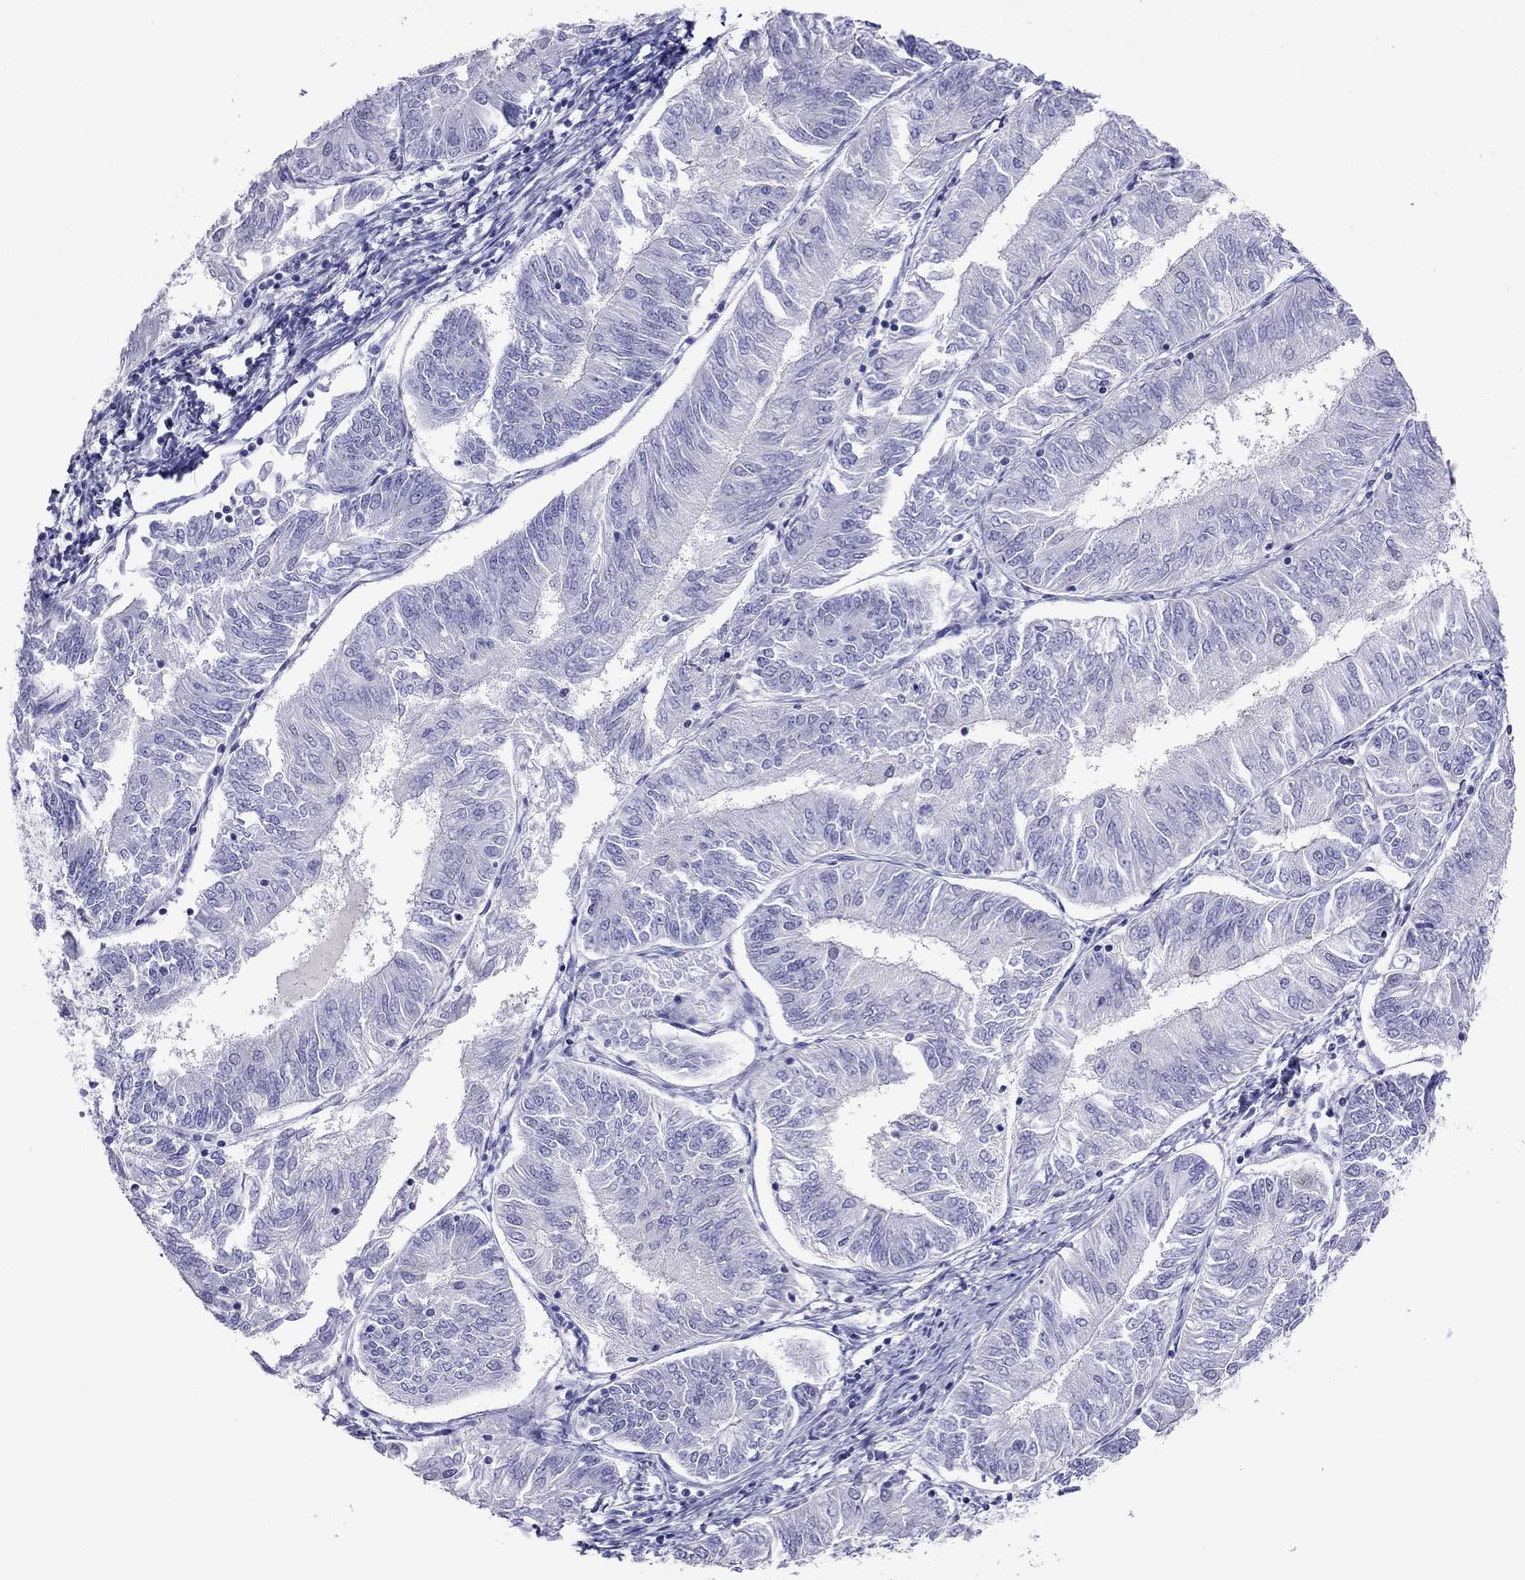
{"staining": {"intensity": "negative", "quantity": "none", "location": "none"}, "tissue": "endometrial cancer", "cell_type": "Tumor cells", "image_type": "cancer", "snomed": [{"axis": "morphology", "description": "Adenocarcinoma, NOS"}, {"axis": "topography", "description": "Endometrium"}], "caption": "Tumor cells show no significant protein staining in endometrial cancer.", "gene": "PCDHA6", "patient": {"sex": "female", "age": 58}}